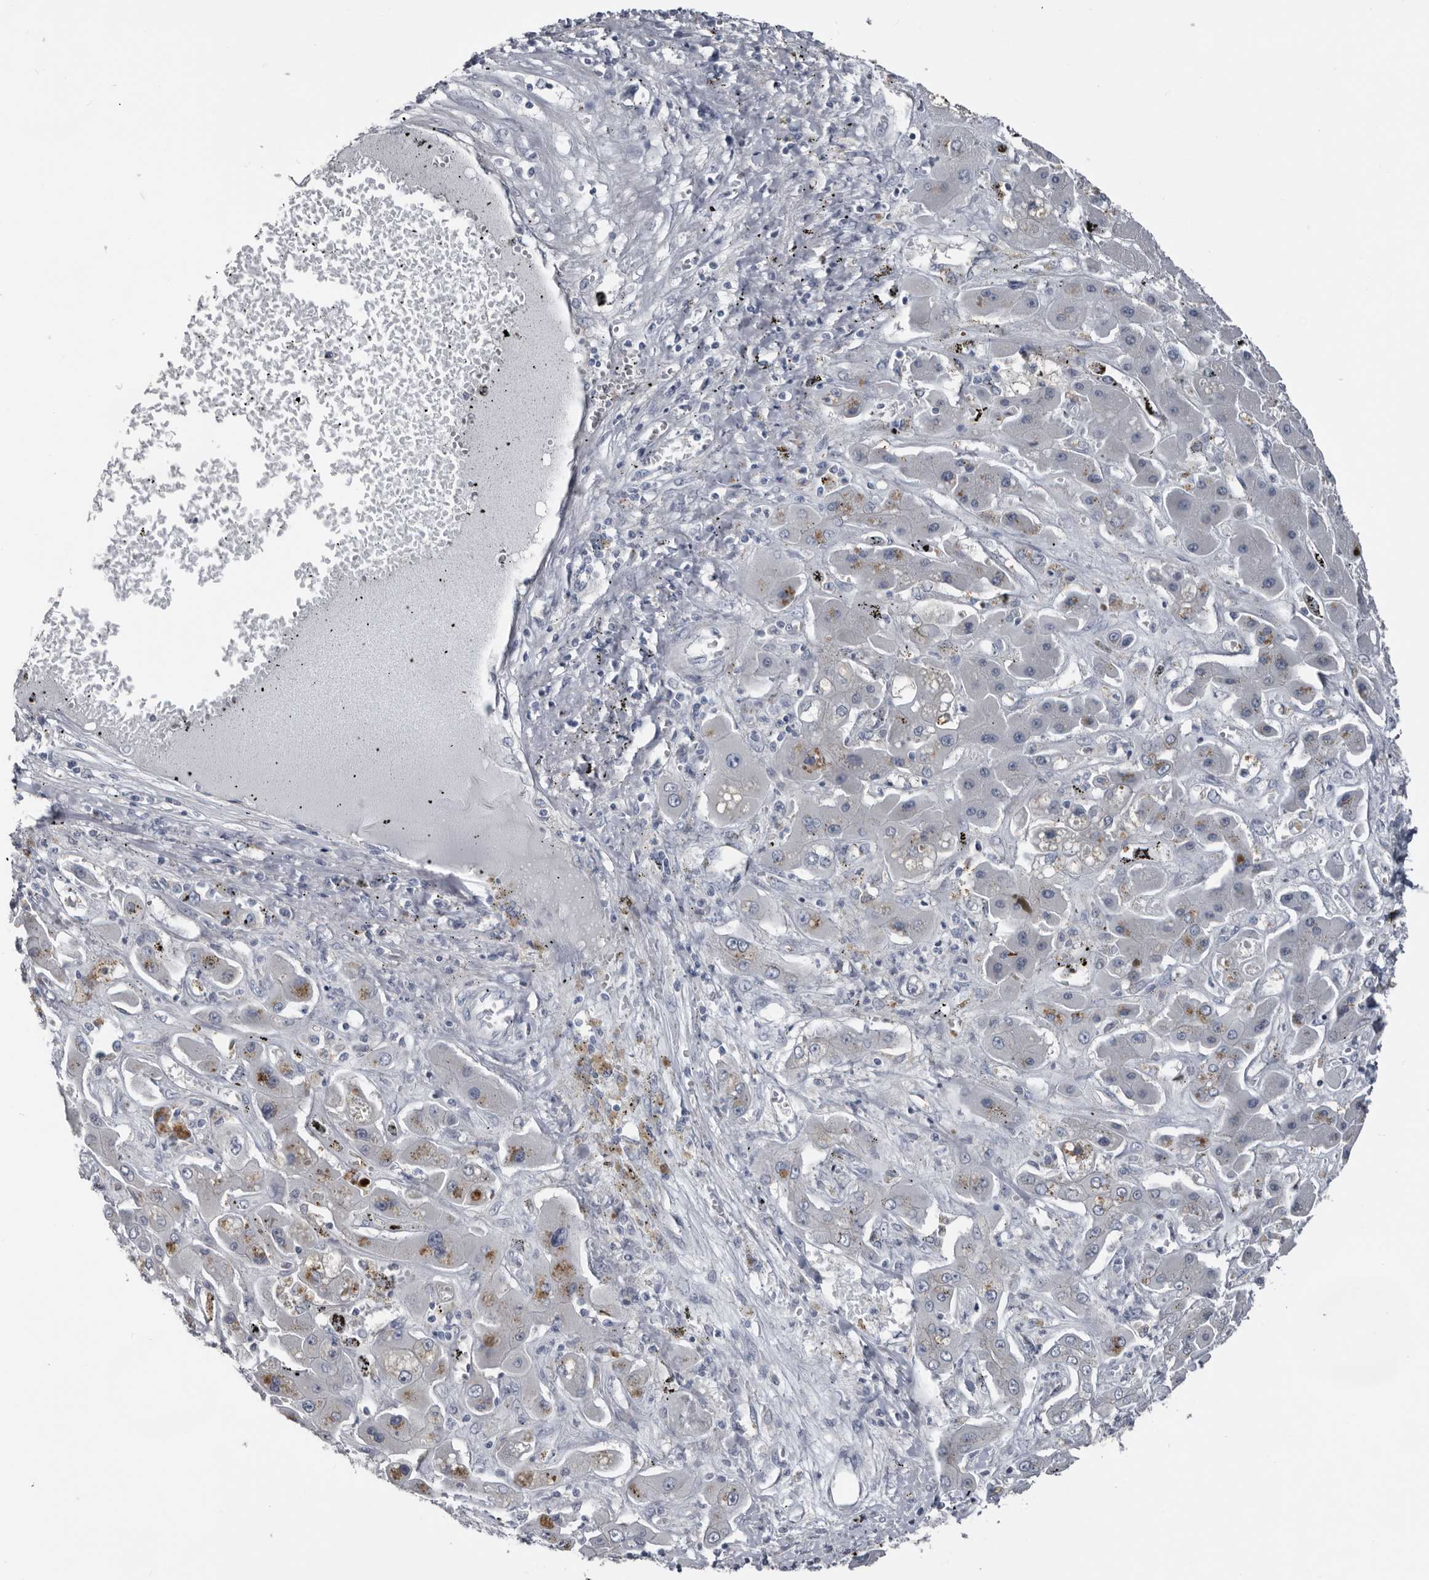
{"staining": {"intensity": "negative", "quantity": "none", "location": "none"}, "tissue": "liver cancer", "cell_type": "Tumor cells", "image_type": "cancer", "snomed": [{"axis": "morphology", "description": "Cholangiocarcinoma"}, {"axis": "topography", "description": "Liver"}], "caption": "Immunohistochemical staining of liver cancer (cholangiocarcinoma) exhibits no significant positivity in tumor cells.", "gene": "FABP7", "patient": {"sex": "male", "age": 67}}